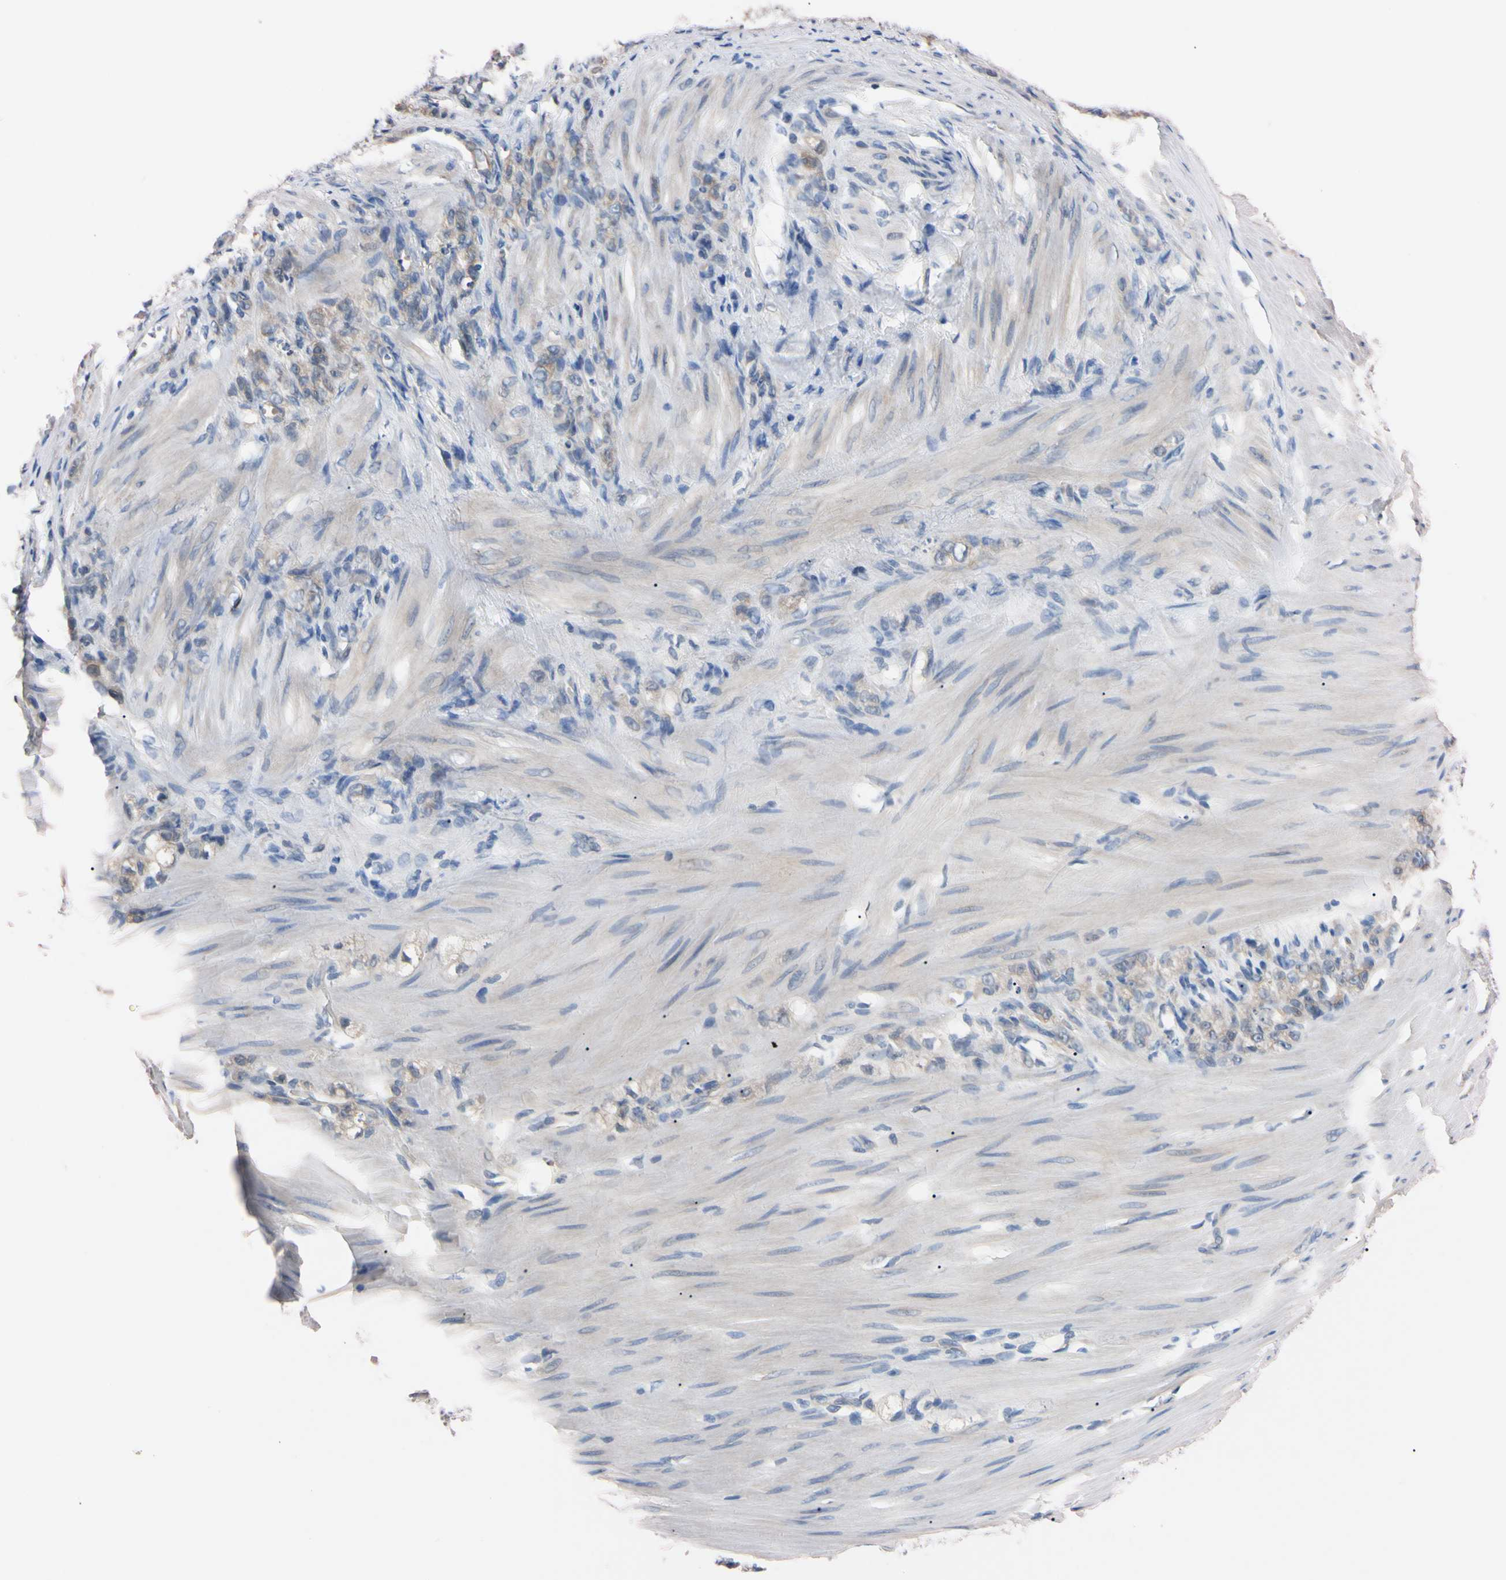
{"staining": {"intensity": "weak", "quantity": "25%-75%", "location": "cytoplasmic/membranous"}, "tissue": "stomach cancer", "cell_type": "Tumor cells", "image_type": "cancer", "snomed": [{"axis": "morphology", "description": "Adenocarcinoma, NOS"}, {"axis": "topography", "description": "Stomach"}], "caption": "Immunohistochemistry (IHC) staining of stomach cancer (adenocarcinoma), which exhibits low levels of weak cytoplasmic/membranous expression in approximately 25%-75% of tumor cells indicating weak cytoplasmic/membranous protein expression. The staining was performed using DAB (3,3'-diaminobenzidine) (brown) for protein detection and nuclei were counterstained in hematoxylin (blue).", "gene": "RARS1", "patient": {"sex": "male", "age": 82}}